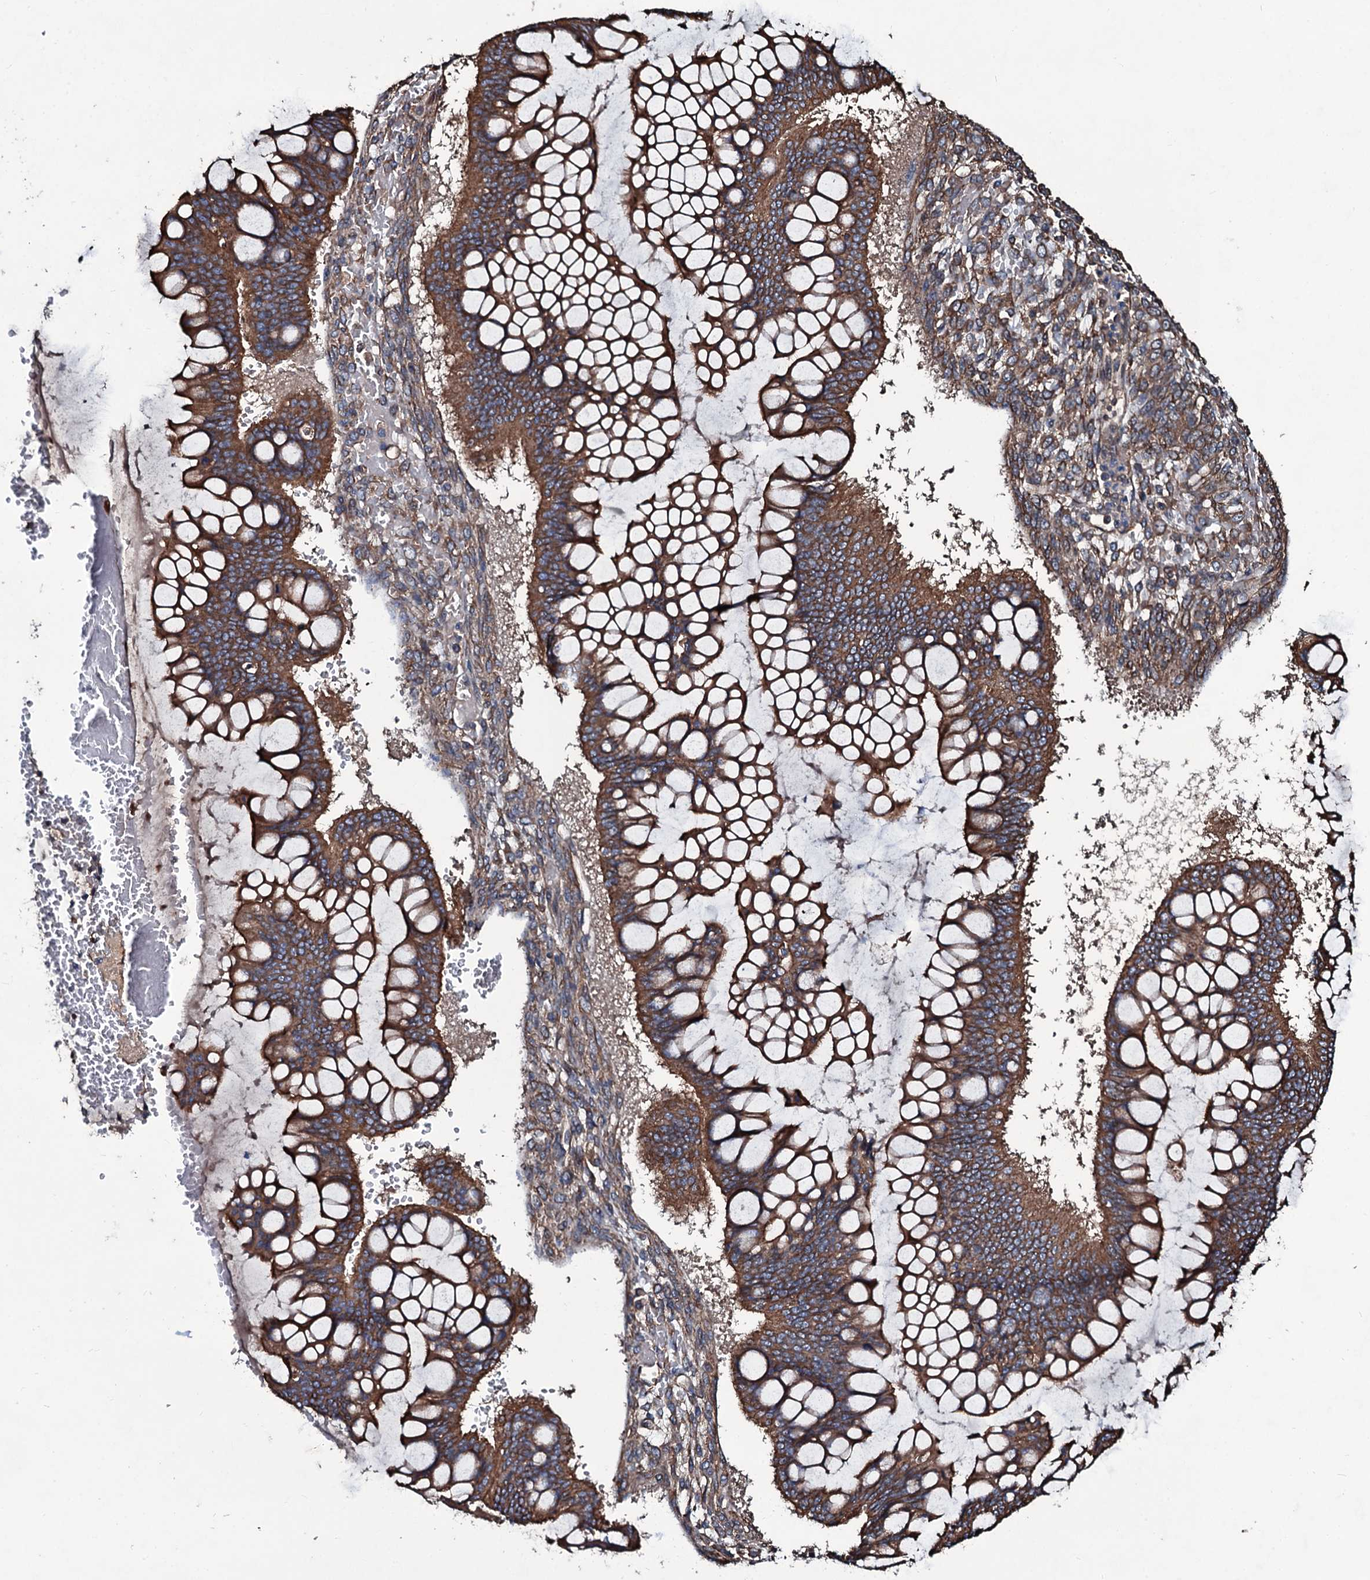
{"staining": {"intensity": "strong", "quantity": ">75%", "location": "cytoplasmic/membranous"}, "tissue": "ovarian cancer", "cell_type": "Tumor cells", "image_type": "cancer", "snomed": [{"axis": "morphology", "description": "Cystadenocarcinoma, mucinous, NOS"}, {"axis": "topography", "description": "Ovary"}], "caption": "Immunohistochemistry micrograph of ovarian cancer (mucinous cystadenocarcinoma) stained for a protein (brown), which displays high levels of strong cytoplasmic/membranous expression in approximately >75% of tumor cells.", "gene": "DMAC2", "patient": {"sex": "female", "age": 73}}